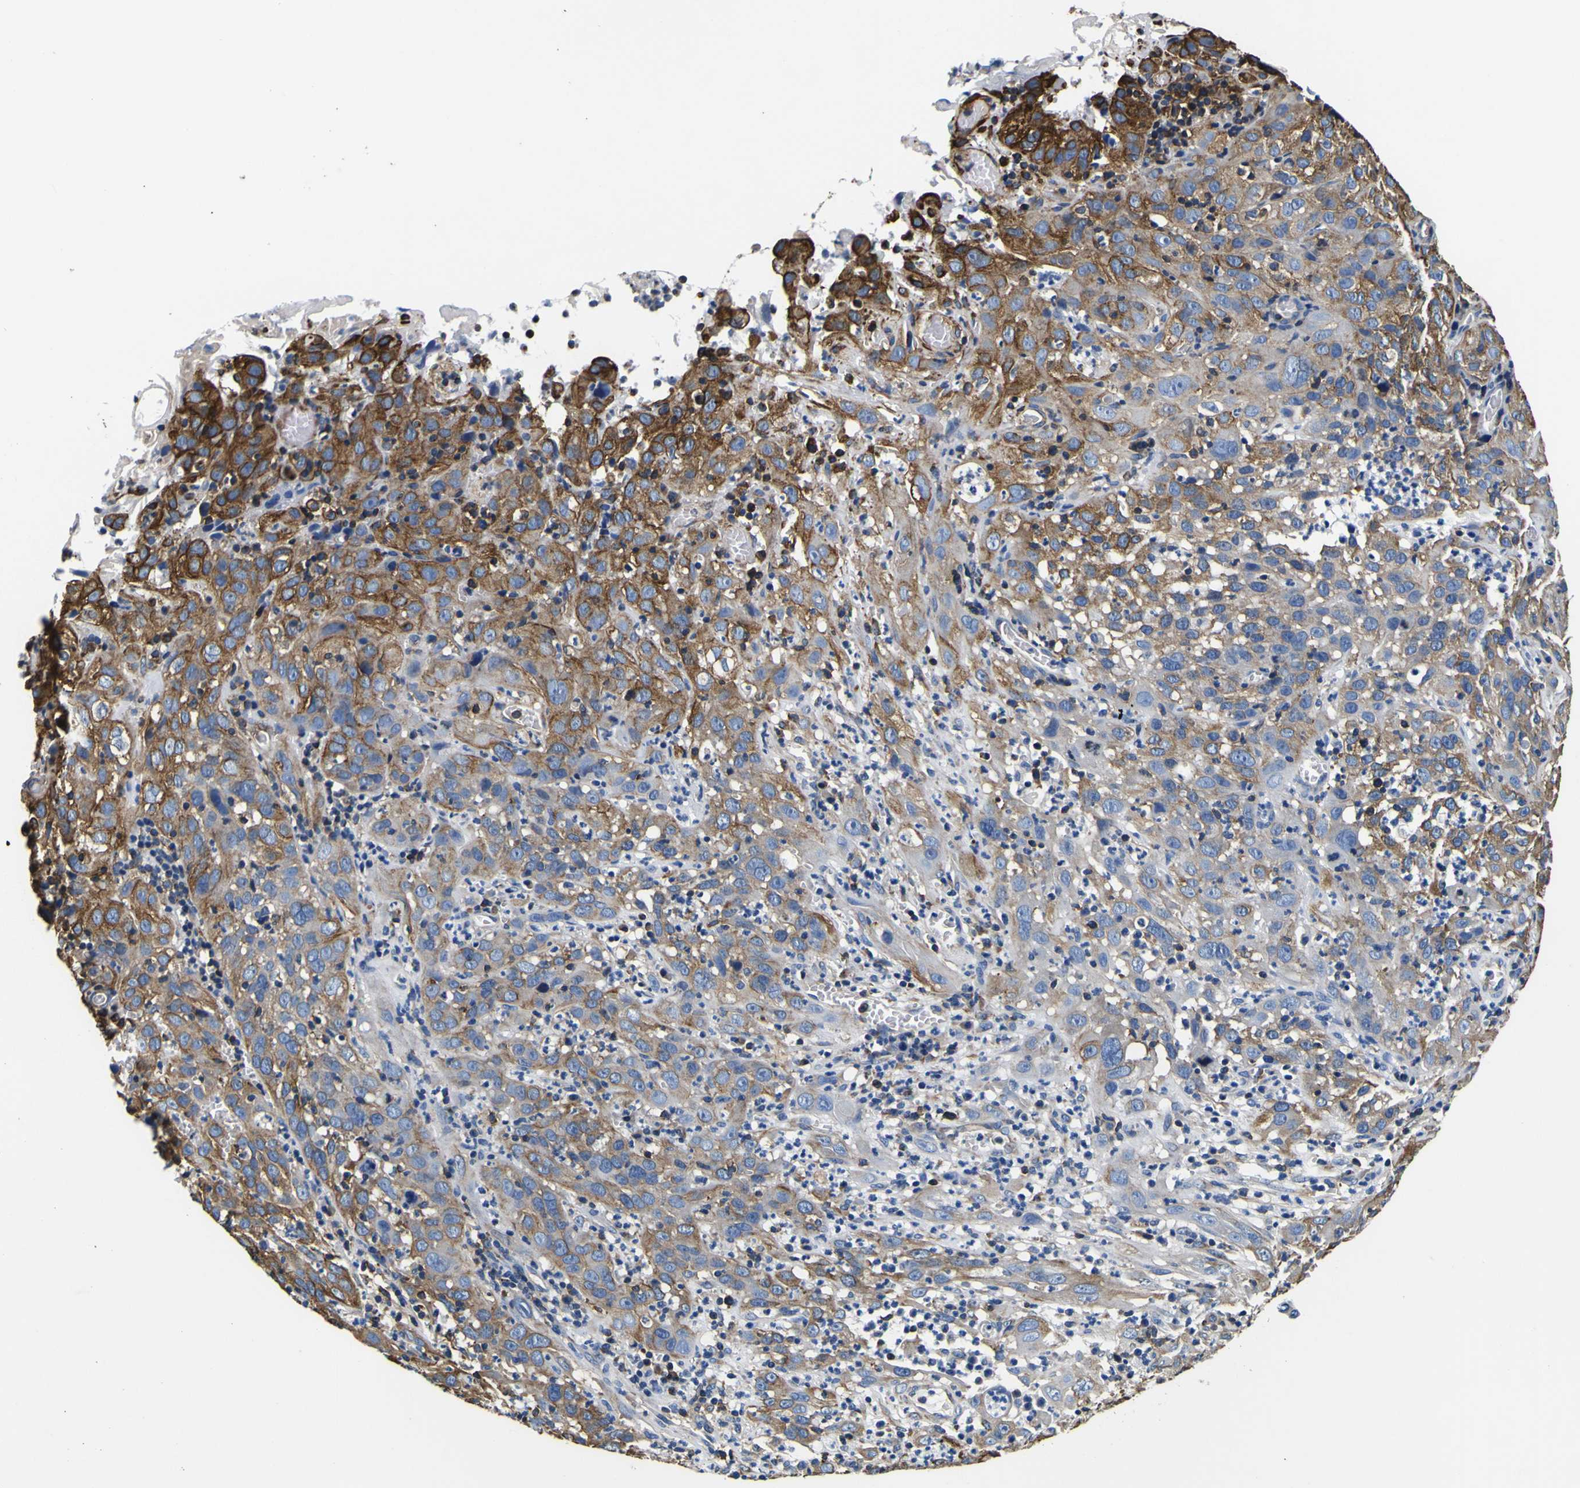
{"staining": {"intensity": "moderate", "quantity": "<25%", "location": "cytoplasmic/membranous"}, "tissue": "cervical cancer", "cell_type": "Tumor cells", "image_type": "cancer", "snomed": [{"axis": "morphology", "description": "Squamous cell carcinoma, NOS"}, {"axis": "topography", "description": "Cervix"}], "caption": "DAB immunohistochemical staining of human cervical squamous cell carcinoma reveals moderate cytoplasmic/membranous protein expression in about <25% of tumor cells.", "gene": "TUBA1B", "patient": {"sex": "female", "age": 32}}